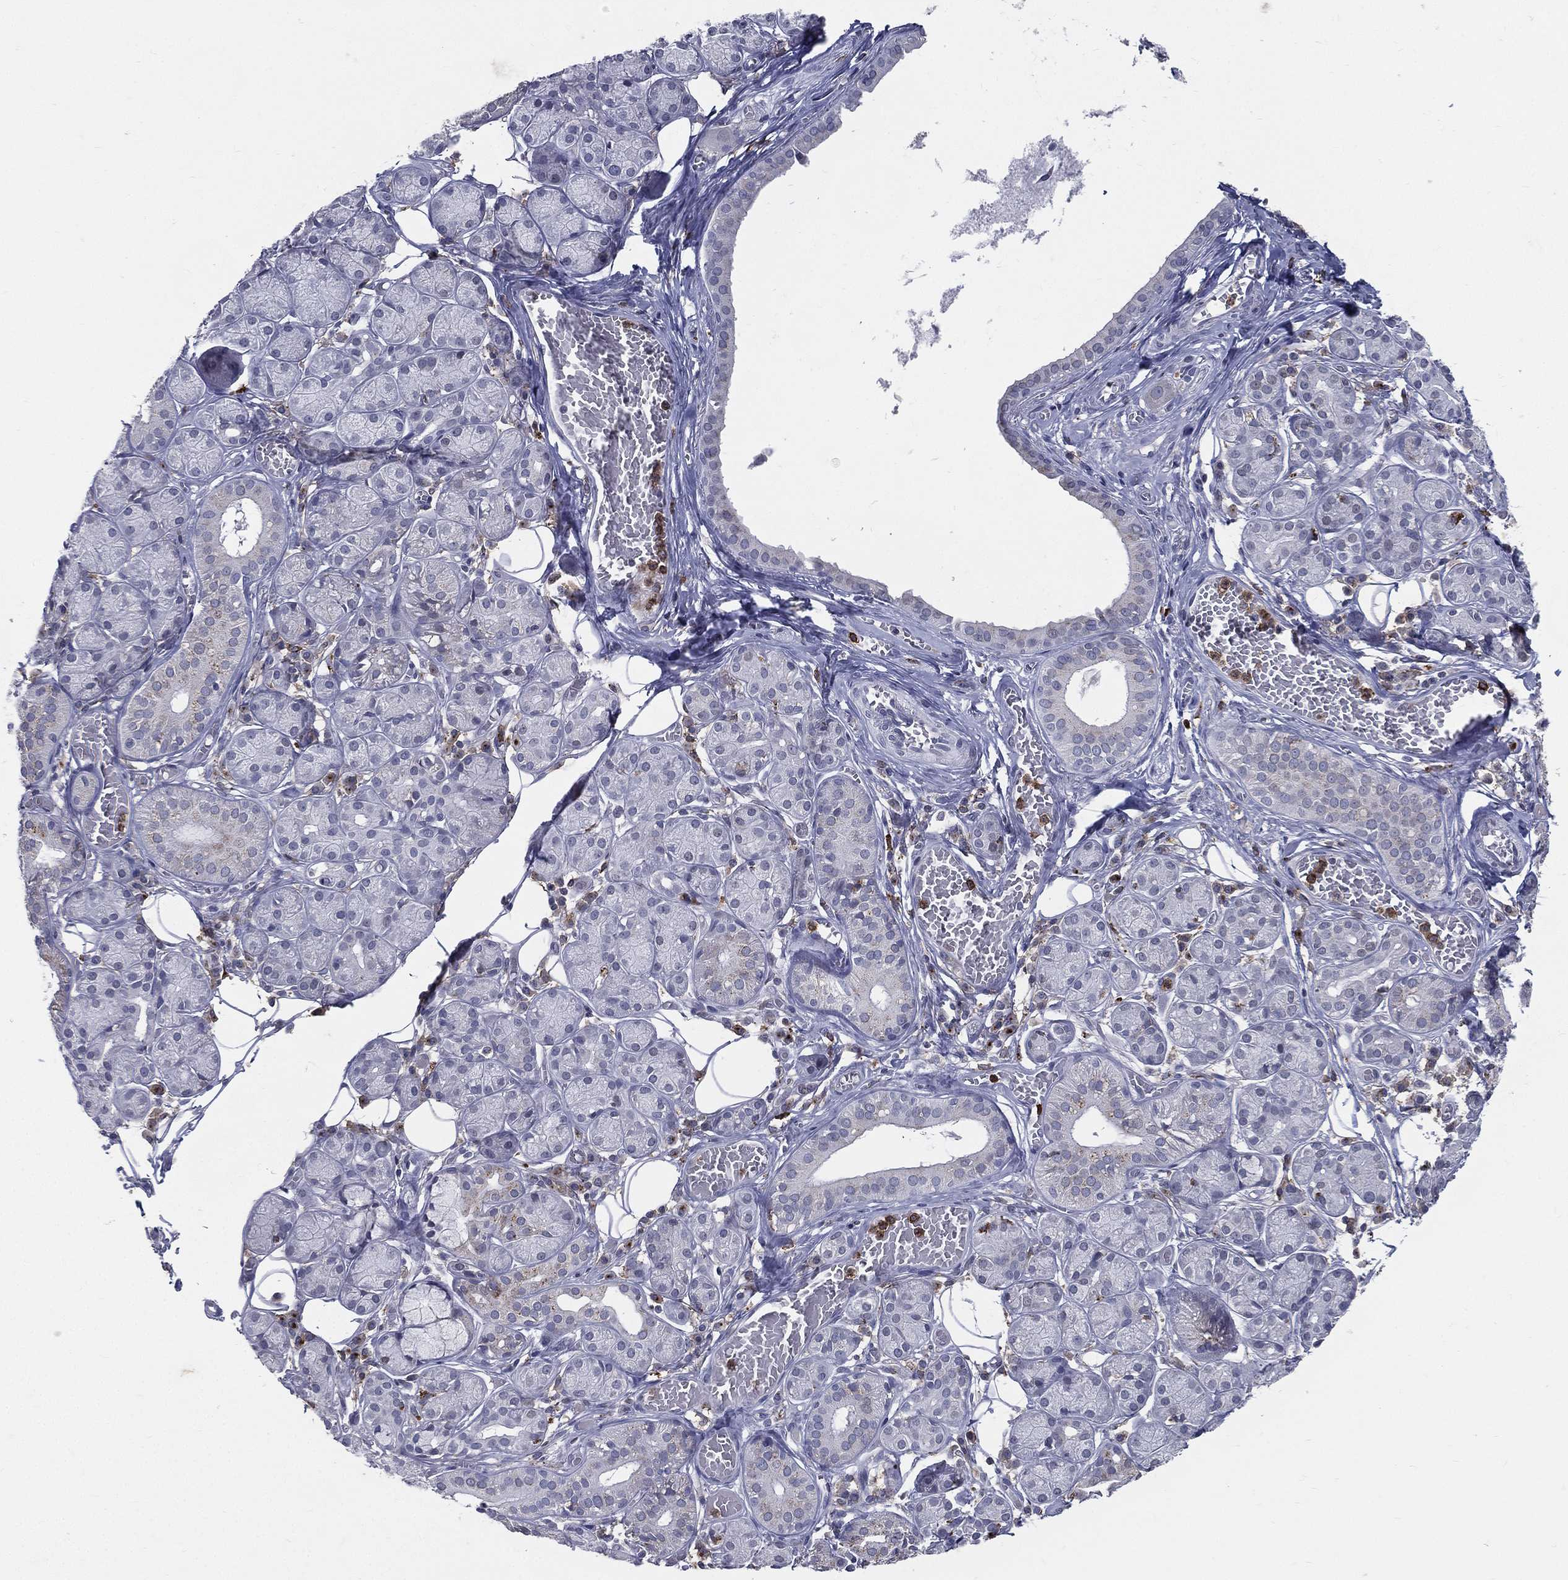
{"staining": {"intensity": "moderate", "quantity": "<25%", "location": "cytoplasmic/membranous"}, "tissue": "salivary gland", "cell_type": "Glandular cells", "image_type": "normal", "snomed": [{"axis": "morphology", "description": "Normal tissue, NOS"}, {"axis": "topography", "description": "Salivary gland"}, {"axis": "topography", "description": "Peripheral nerve tissue"}], "caption": "Immunohistochemical staining of normal human salivary gland shows <25% levels of moderate cytoplasmic/membranous protein staining in approximately <25% of glandular cells. The protein is shown in brown color, while the nuclei are stained blue.", "gene": "EVI2B", "patient": {"sex": "male", "age": 71}}